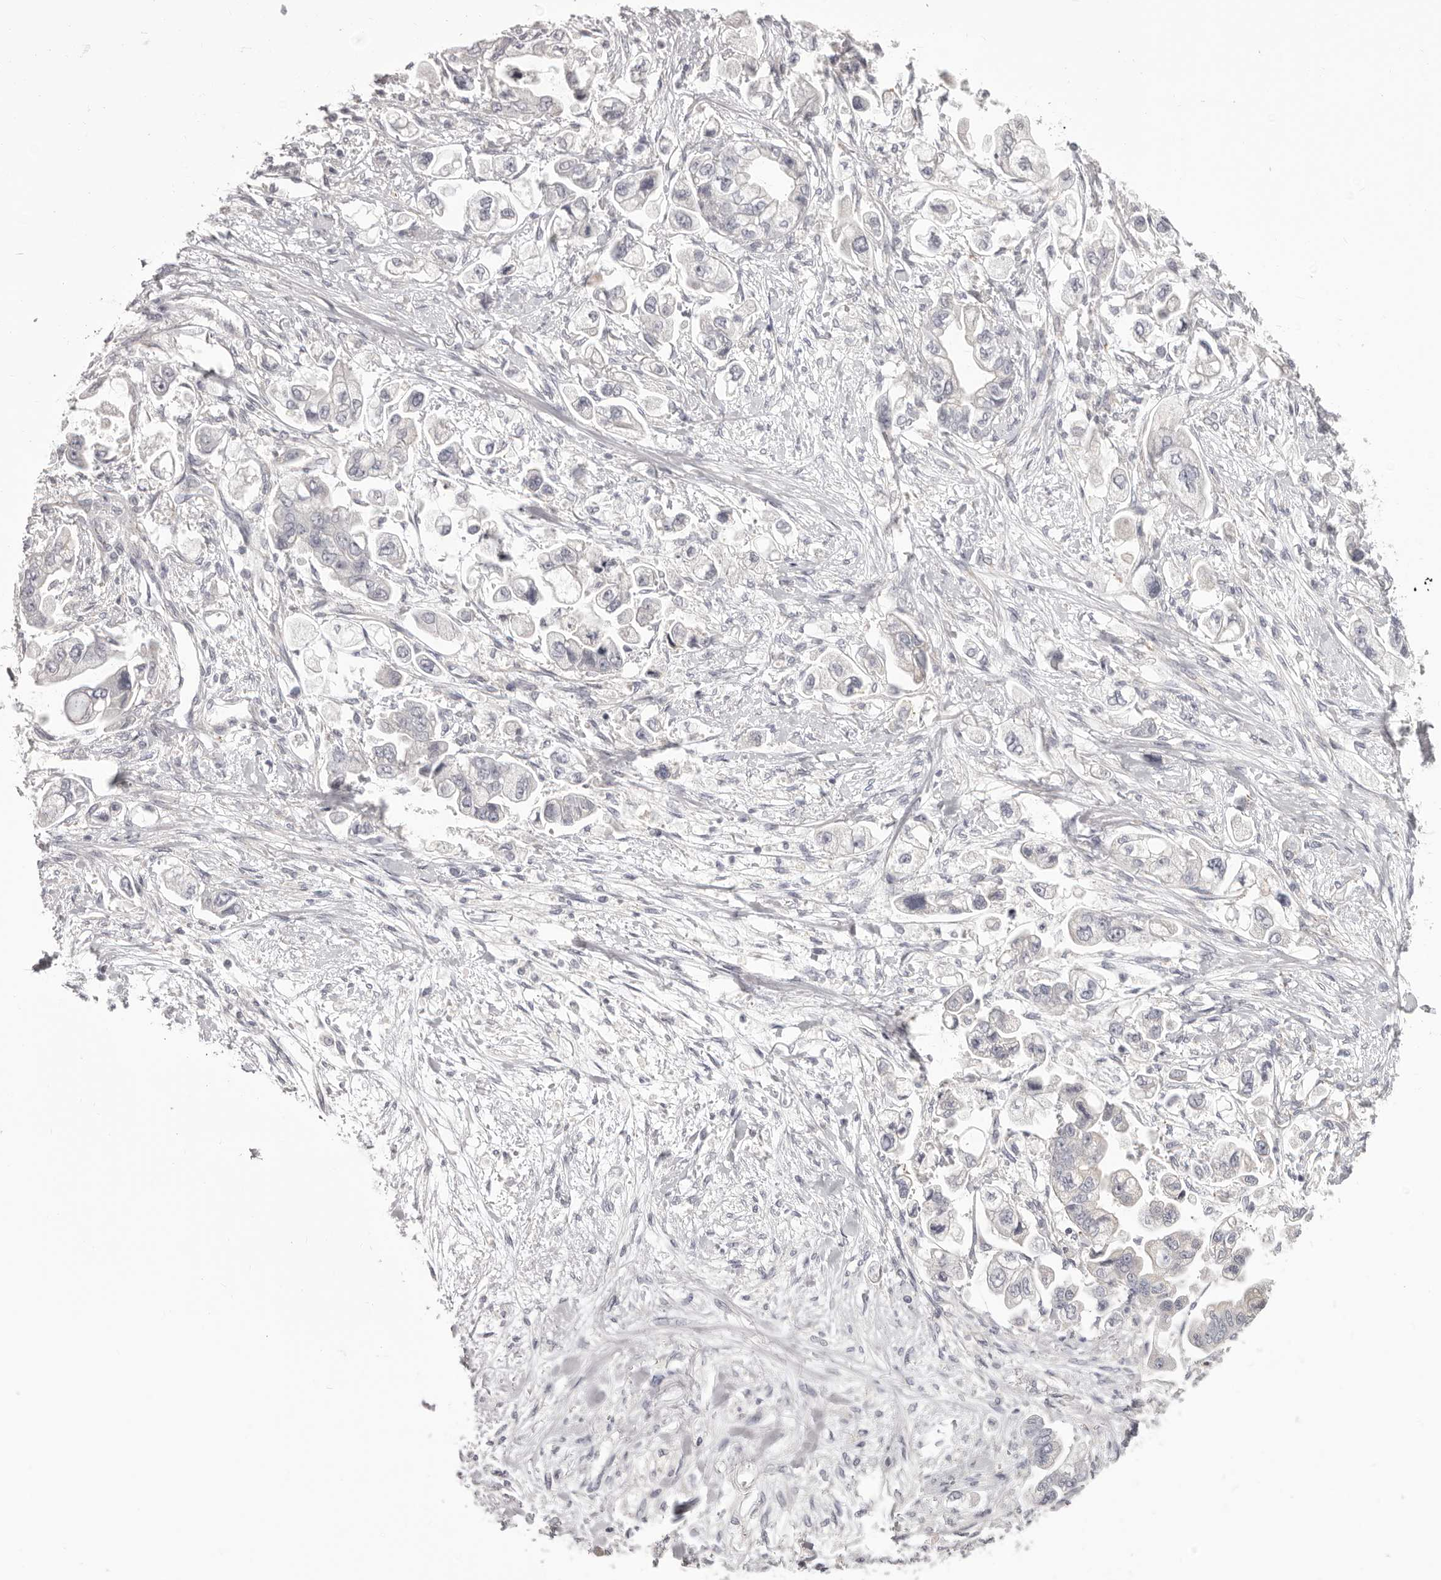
{"staining": {"intensity": "negative", "quantity": "none", "location": "none"}, "tissue": "stomach cancer", "cell_type": "Tumor cells", "image_type": "cancer", "snomed": [{"axis": "morphology", "description": "Adenocarcinoma, NOS"}, {"axis": "topography", "description": "Stomach"}], "caption": "This is an IHC image of adenocarcinoma (stomach). There is no staining in tumor cells.", "gene": "OTUD3", "patient": {"sex": "male", "age": 62}}